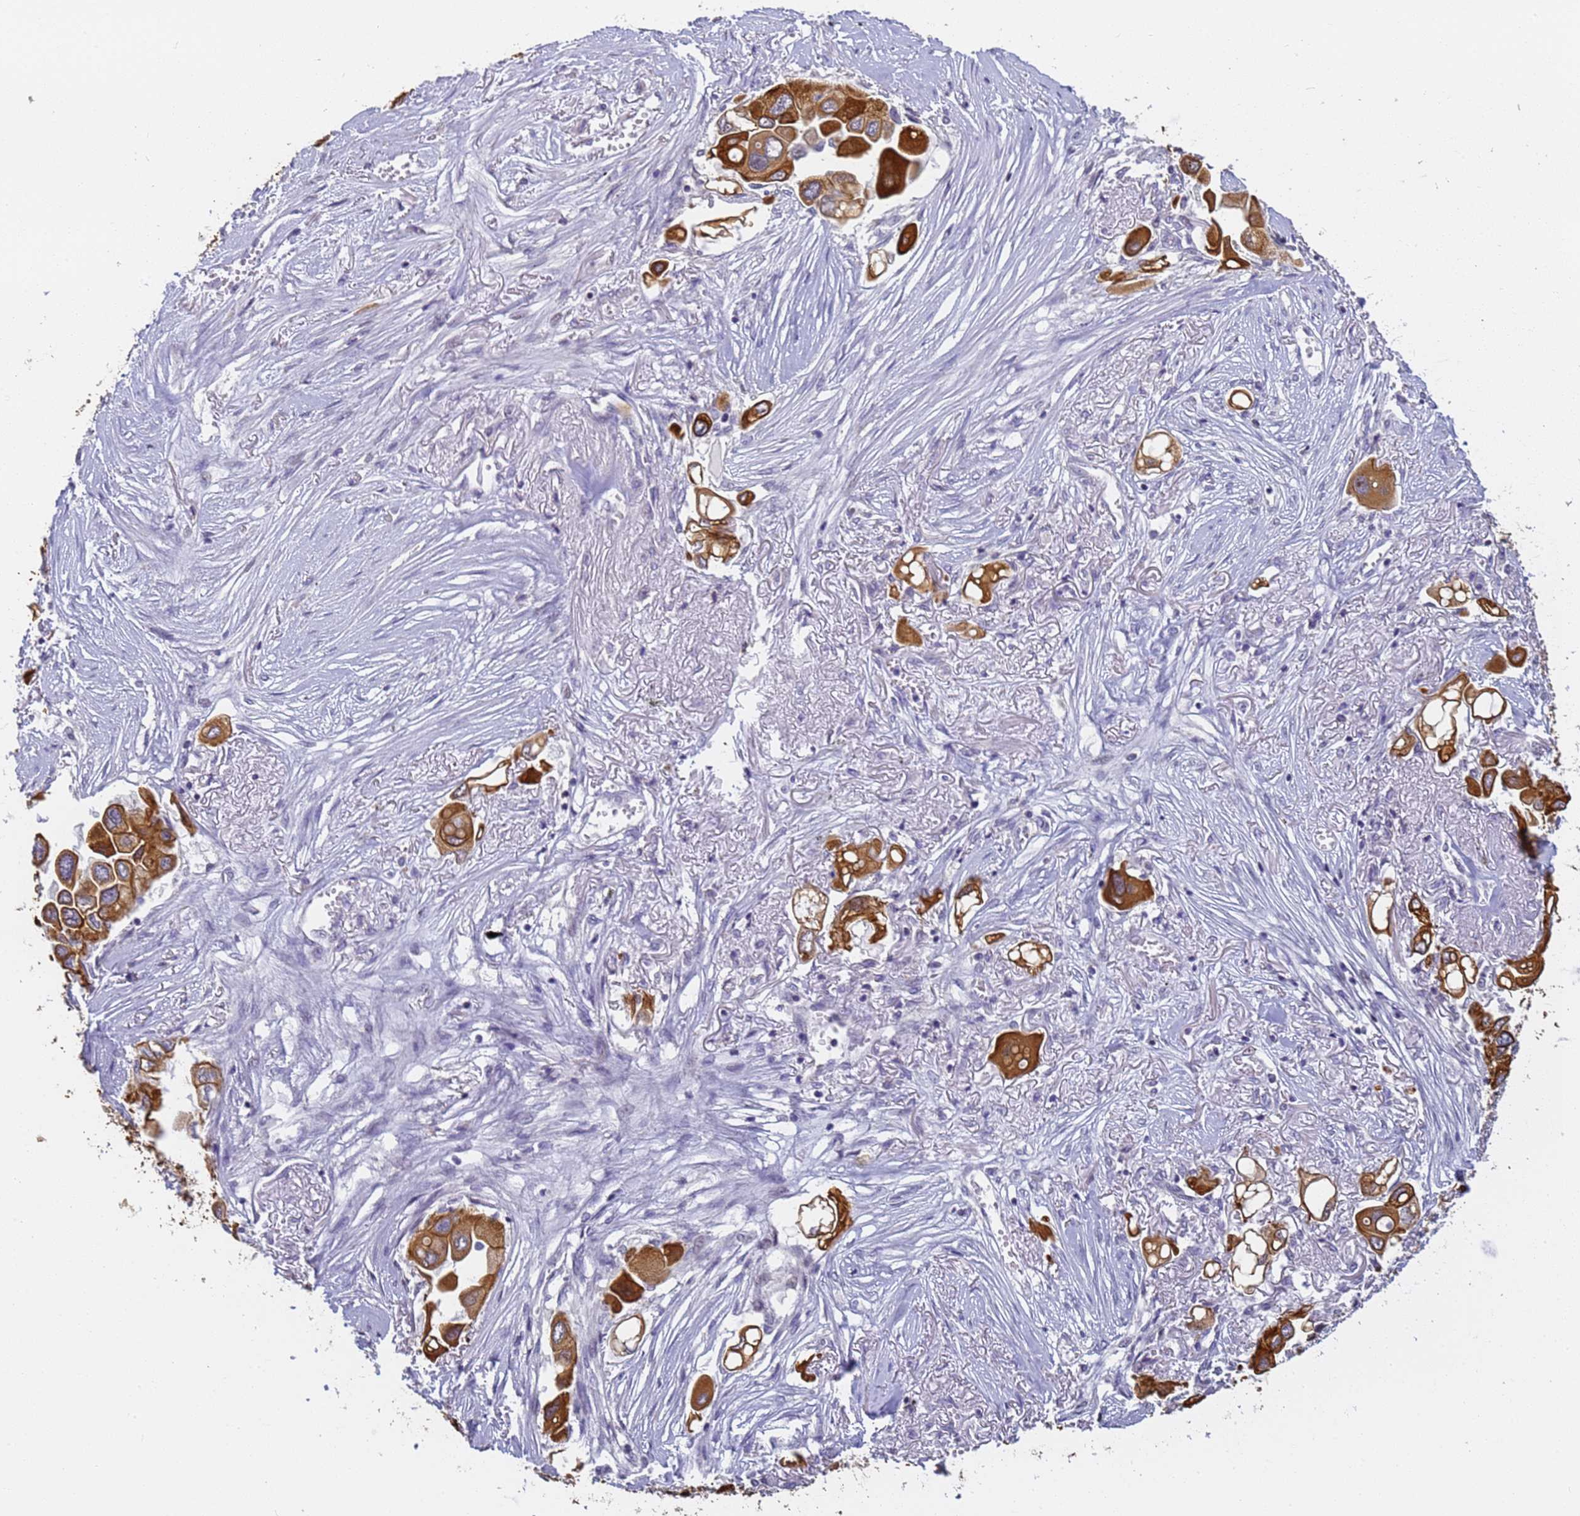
{"staining": {"intensity": "strong", "quantity": ">75%", "location": "cytoplasmic/membranous"}, "tissue": "lung cancer", "cell_type": "Tumor cells", "image_type": "cancer", "snomed": [{"axis": "morphology", "description": "Adenocarcinoma, NOS"}, {"axis": "topography", "description": "Lung"}], "caption": "This photomicrograph exhibits immunohistochemistry staining of lung cancer, with high strong cytoplasmic/membranous positivity in approximately >75% of tumor cells.", "gene": "VWA3A", "patient": {"sex": "female", "age": 76}}